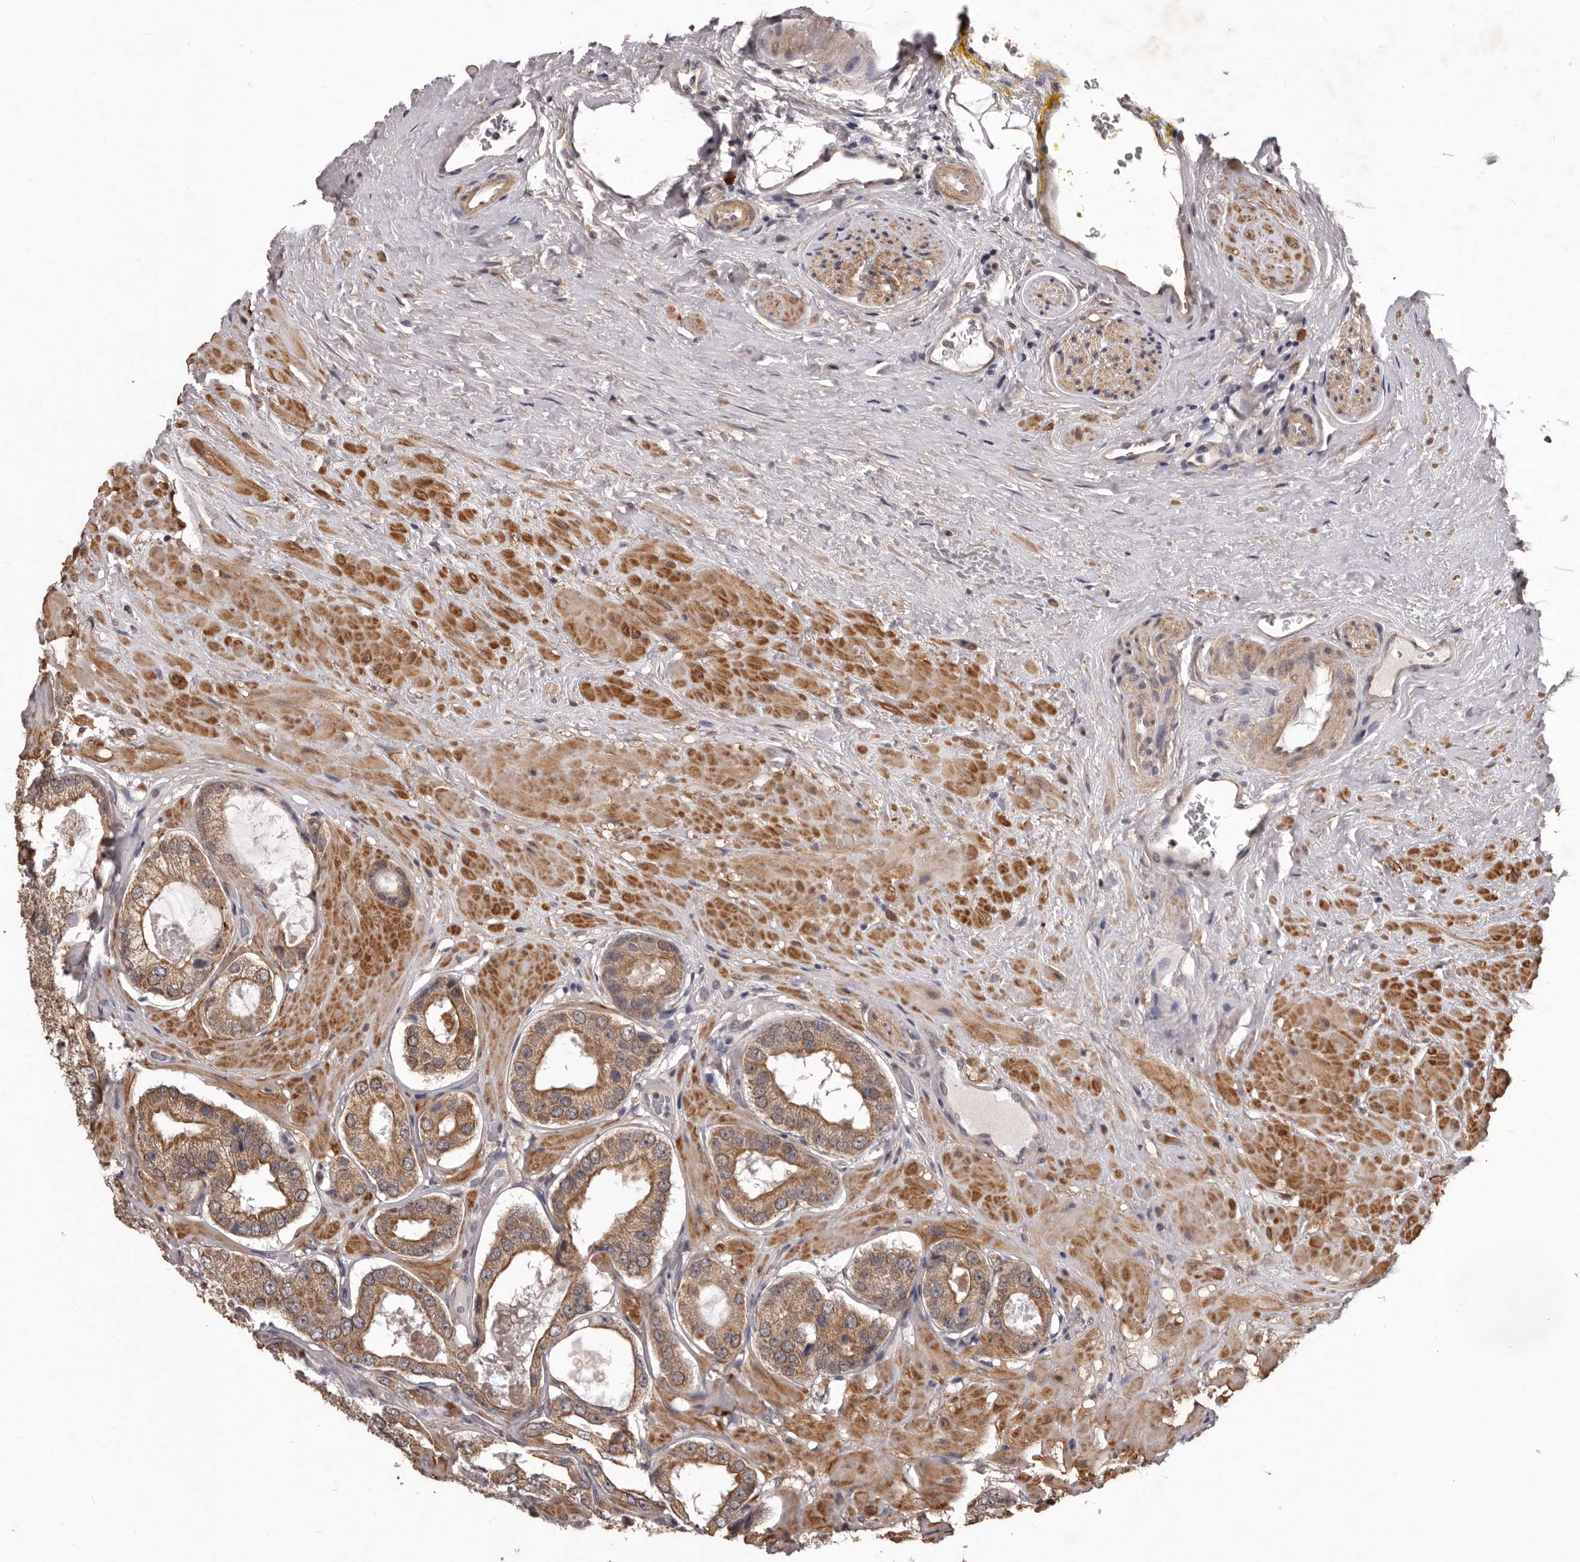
{"staining": {"intensity": "moderate", "quantity": "25%-75%", "location": "cytoplasmic/membranous"}, "tissue": "prostate cancer", "cell_type": "Tumor cells", "image_type": "cancer", "snomed": [{"axis": "morphology", "description": "Adenocarcinoma, High grade"}, {"axis": "topography", "description": "Prostate"}], "caption": "Immunohistochemistry (IHC) photomicrograph of human prostate cancer (high-grade adenocarcinoma) stained for a protein (brown), which displays medium levels of moderate cytoplasmic/membranous staining in approximately 25%-75% of tumor cells.", "gene": "CELF3", "patient": {"sex": "male", "age": 59}}